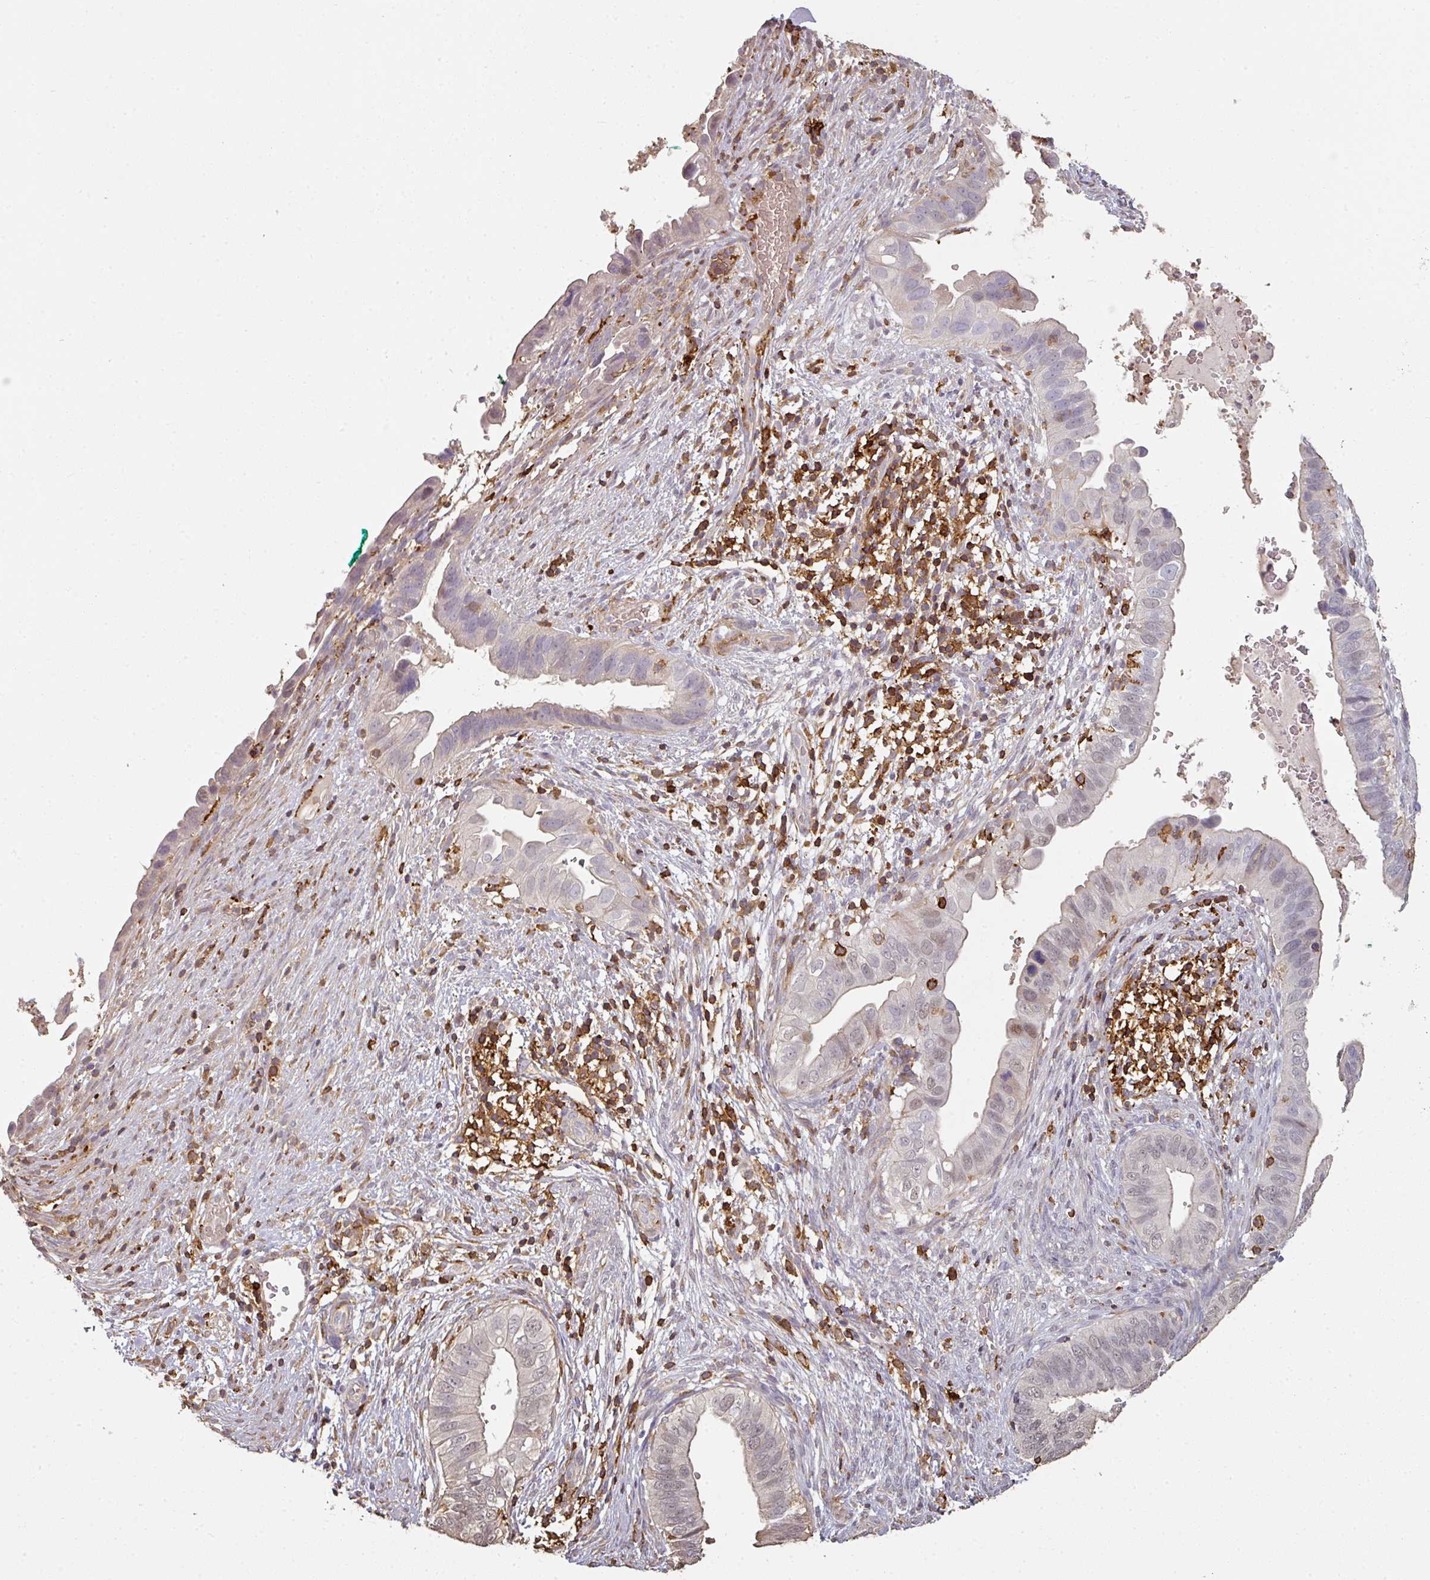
{"staining": {"intensity": "weak", "quantity": "<25%", "location": "cytoplasmic/membranous"}, "tissue": "cervical cancer", "cell_type": "Tumor cells", "image_type": "cancer", "snomed": [{"axis": "morphology", "description": "Adenocarcinoma, NOS"}, {"axis": "topography", "description": "Cervix"}], "caption": "This is an IHC micrograph of human adenocarcinoma (cervical). There is no staining in tumor cells.", "gene": "OLFML2B", "patient": {"sex": "female", "age": 42}}